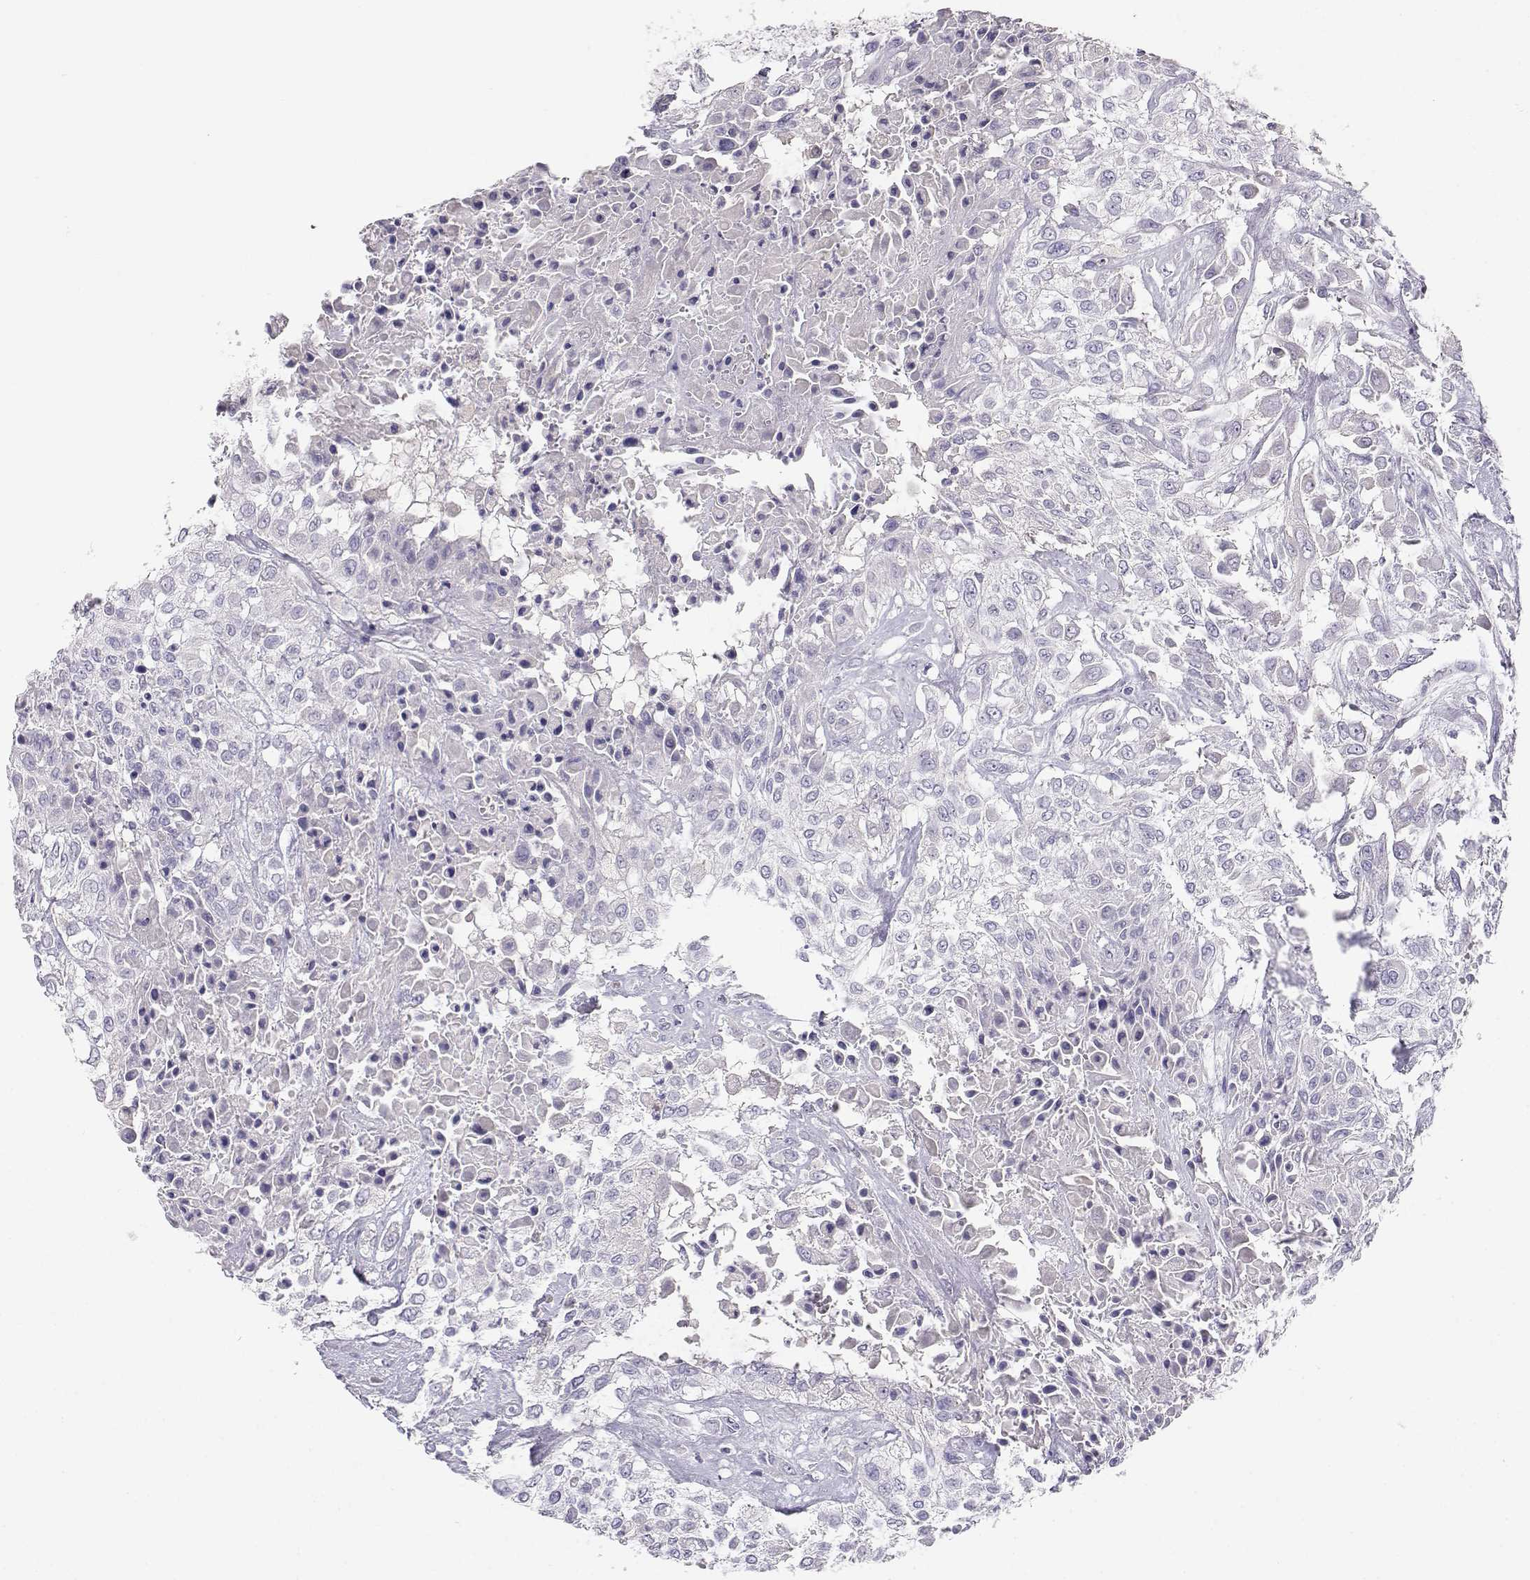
{"staining": {"intensity": "negative", "quantity": "none", "location": "none"}, "tissue": "urothelial cancer", "cell_type": "Tumor cells", "image_type": "cancer", "snomed": [{"axis": "morphology", "description": "Urothelial carcinoma, High grade"}, {"axis": "topography", "description": "Urinary bladder"}], "caption": "The image demonstrates no staining of tumor cells in urothelial cancer.", "gene": "GPR174", "patient": {"sex": "male", "age": 57}}